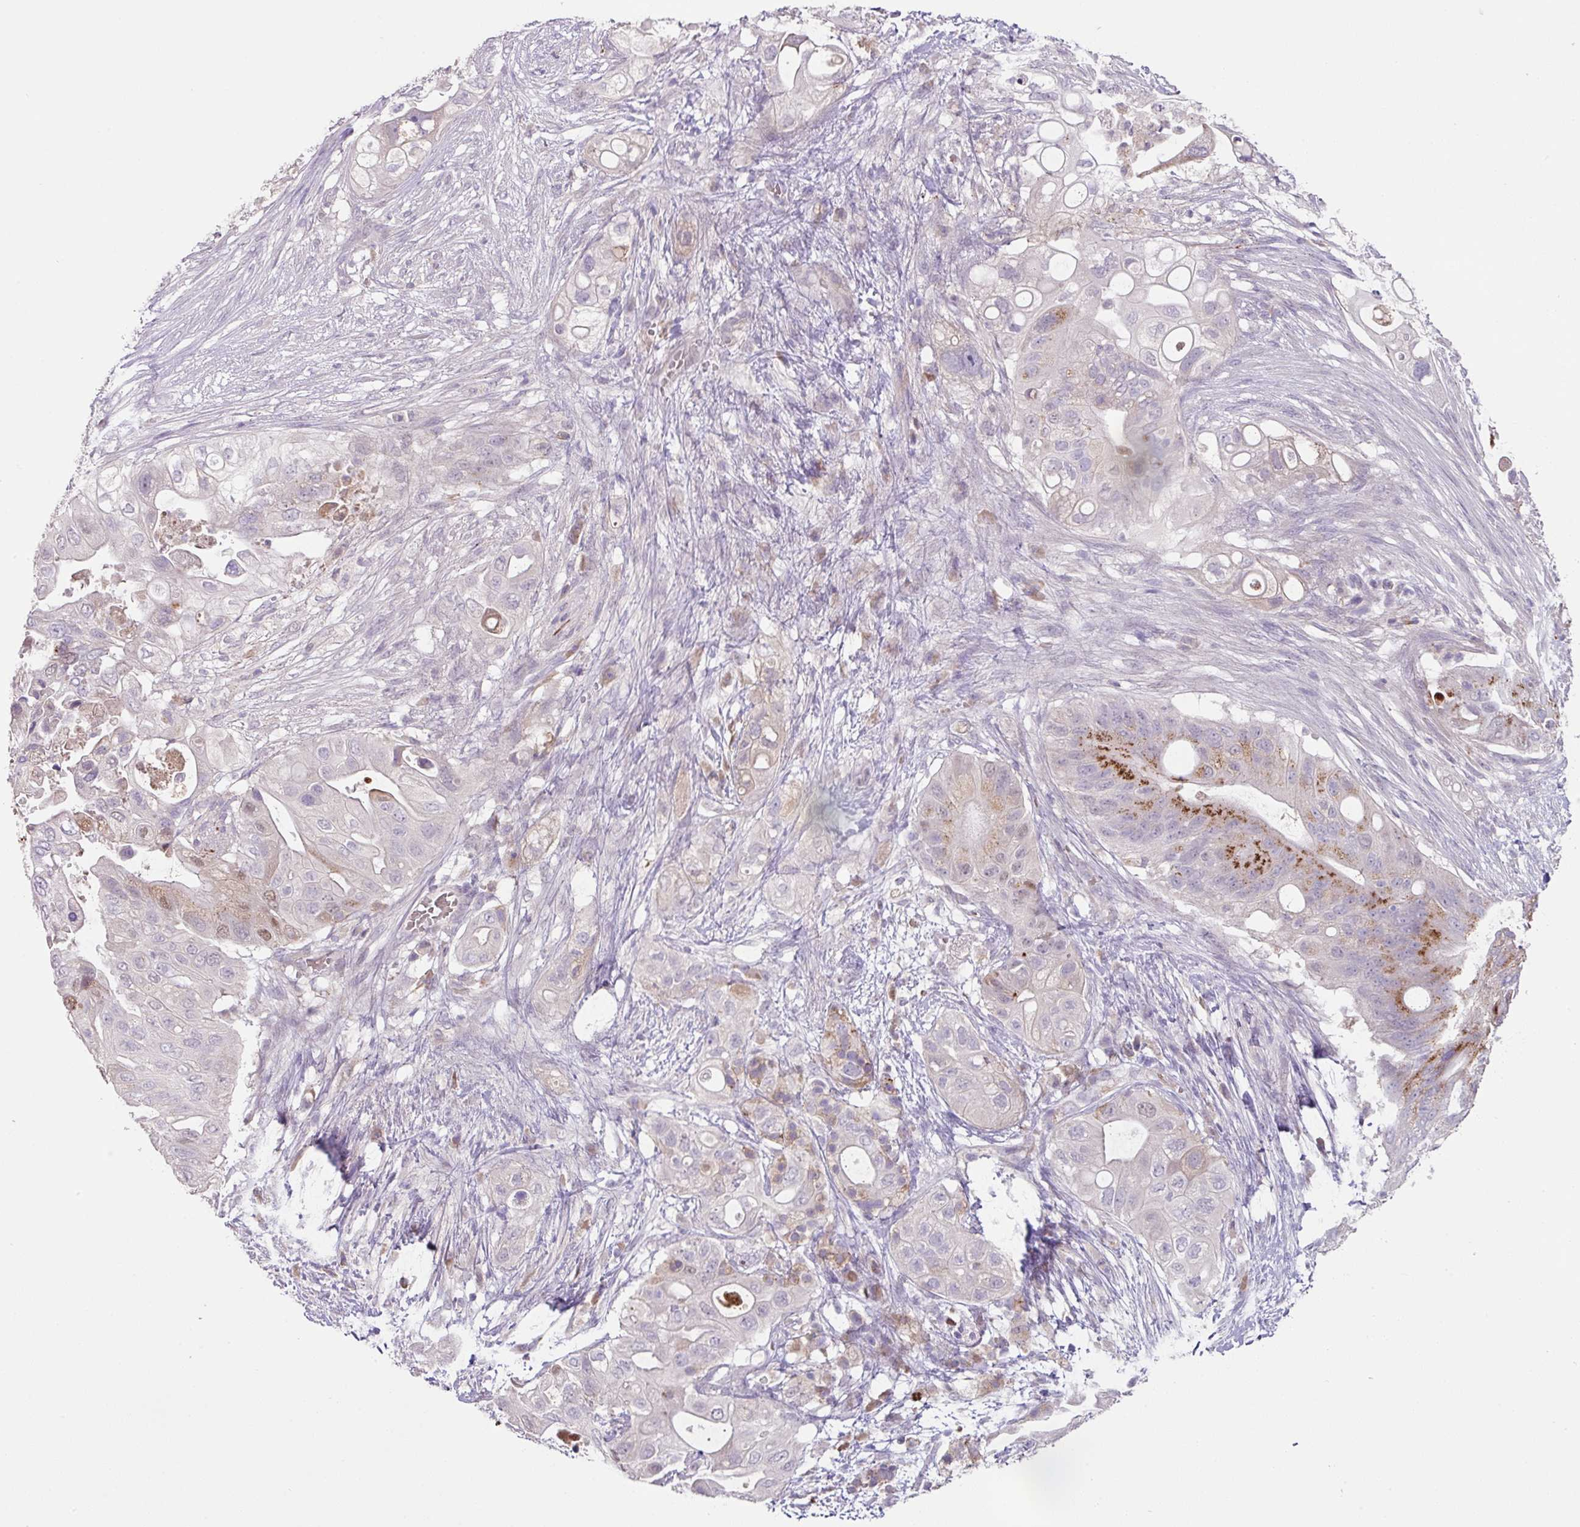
{"staining": {"intensity": "moderate", "quantity": "<25%", "location": "cytoplasmic/membranous"}, "tissue": "pancreatic cancer", "cell_type": "Tumor cells", "image_type": "cancer", "snomed": [{"axis": "morphology", "description": "Adenocarcinoma, NOS"}, {"axis": "topography", "description": "Pancreas"}], "caption": "This micrograph displays immunohistochemistry staining of pancreatic adenocarcinoma, with low moderate cytoplasmic/membranous positivity in approximately <25% of tumor cells.", "gene": "PLEKHH3", "patient": {"sex": "female", "age": 72}}